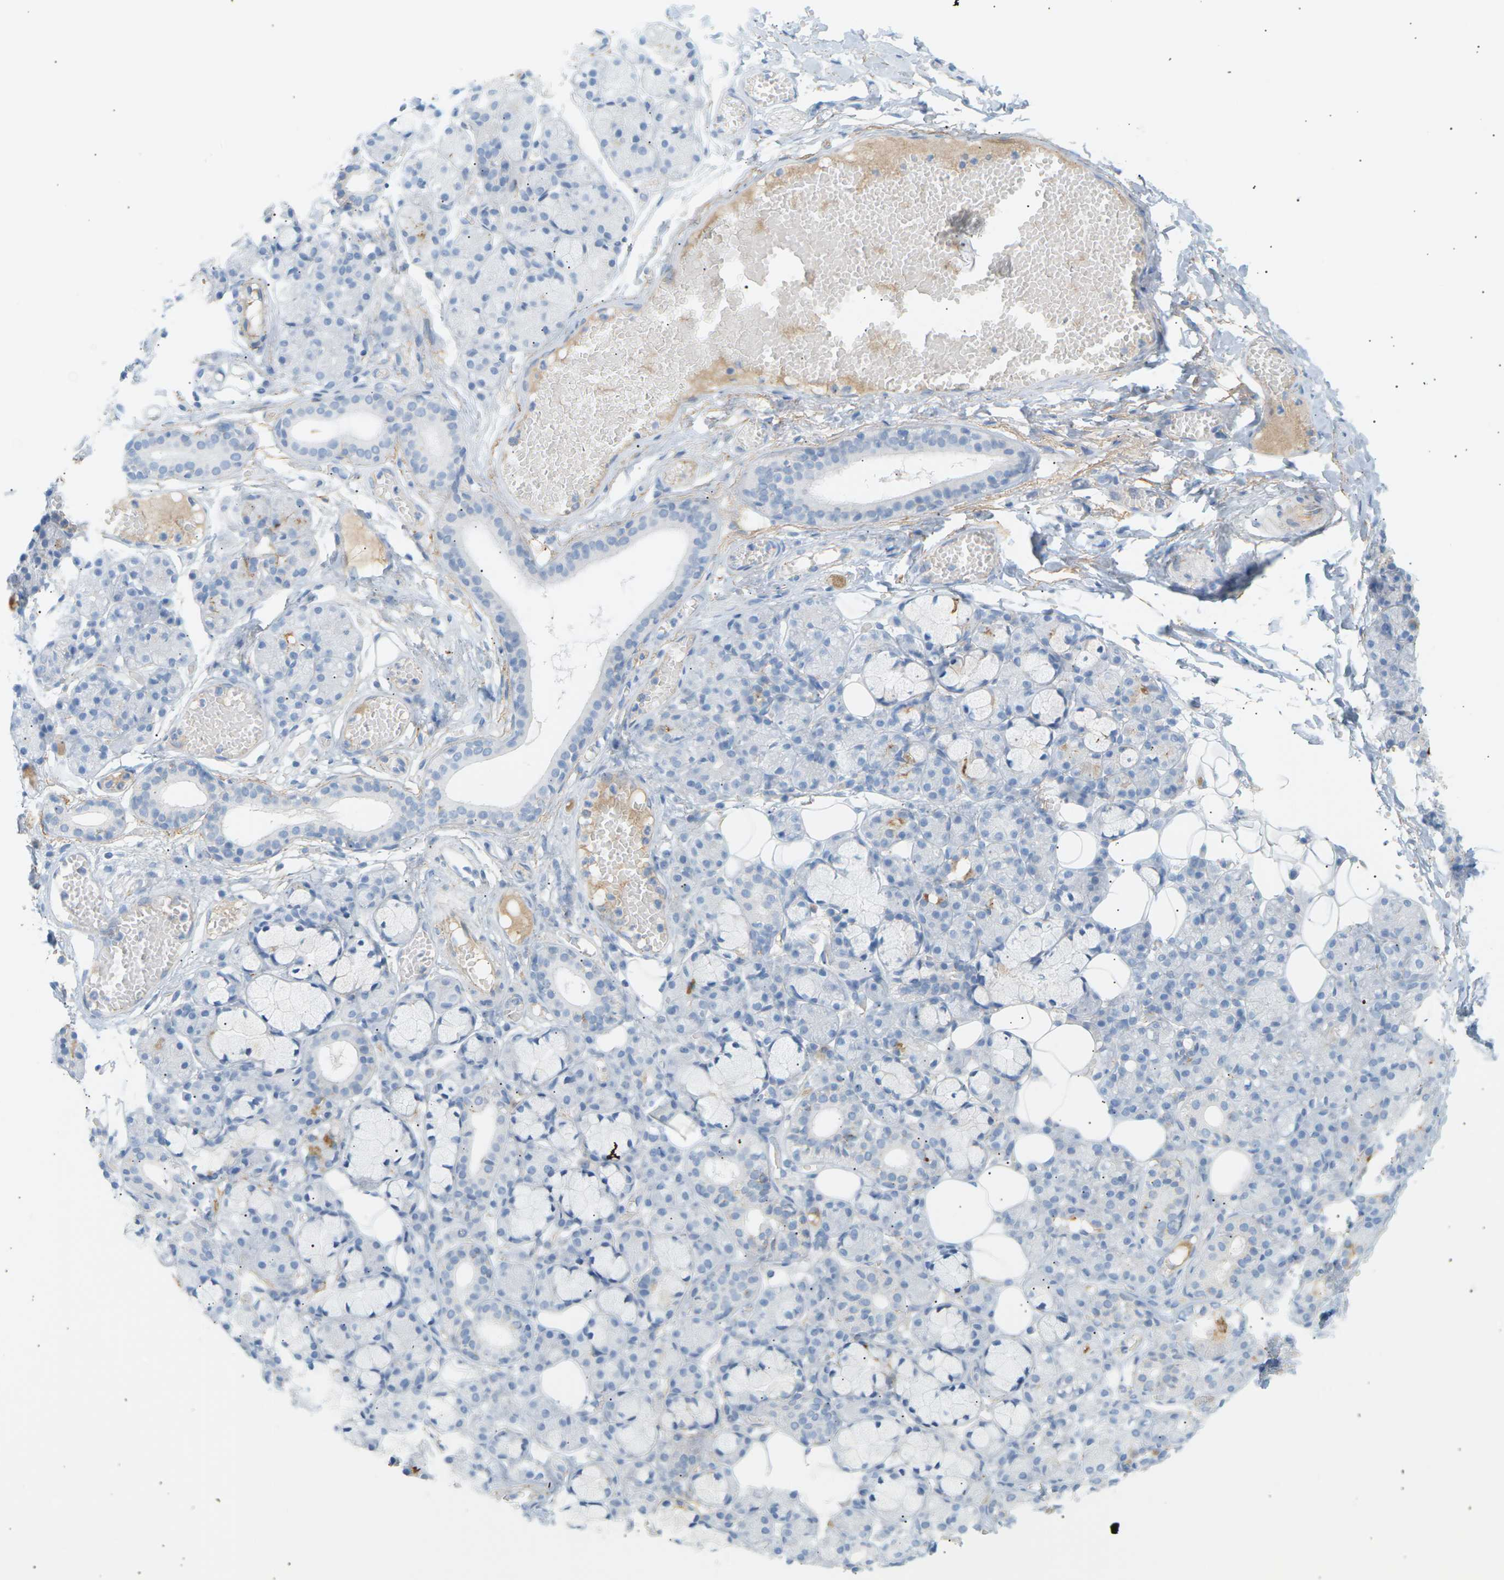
{"staining": {"intensity": "negative", "quantity": "none", "location": "none"}, "tissue": "salivary gland", "cell_type": "Glandular cells", "image_type": "normal", "snomed": [{"axis": "morphology", "description": "Normal tissue, NOS"}, {"axis": "topography", "description": "Salivary gland"}], "caption": "Glandular cells are negative for protein expression in benign human salivary gland. (DAB immunohistochemistry (IHC) with hematoxylin counter stain).", "gene": "CLU", "patient": {"sex": "male", "age": 63}}